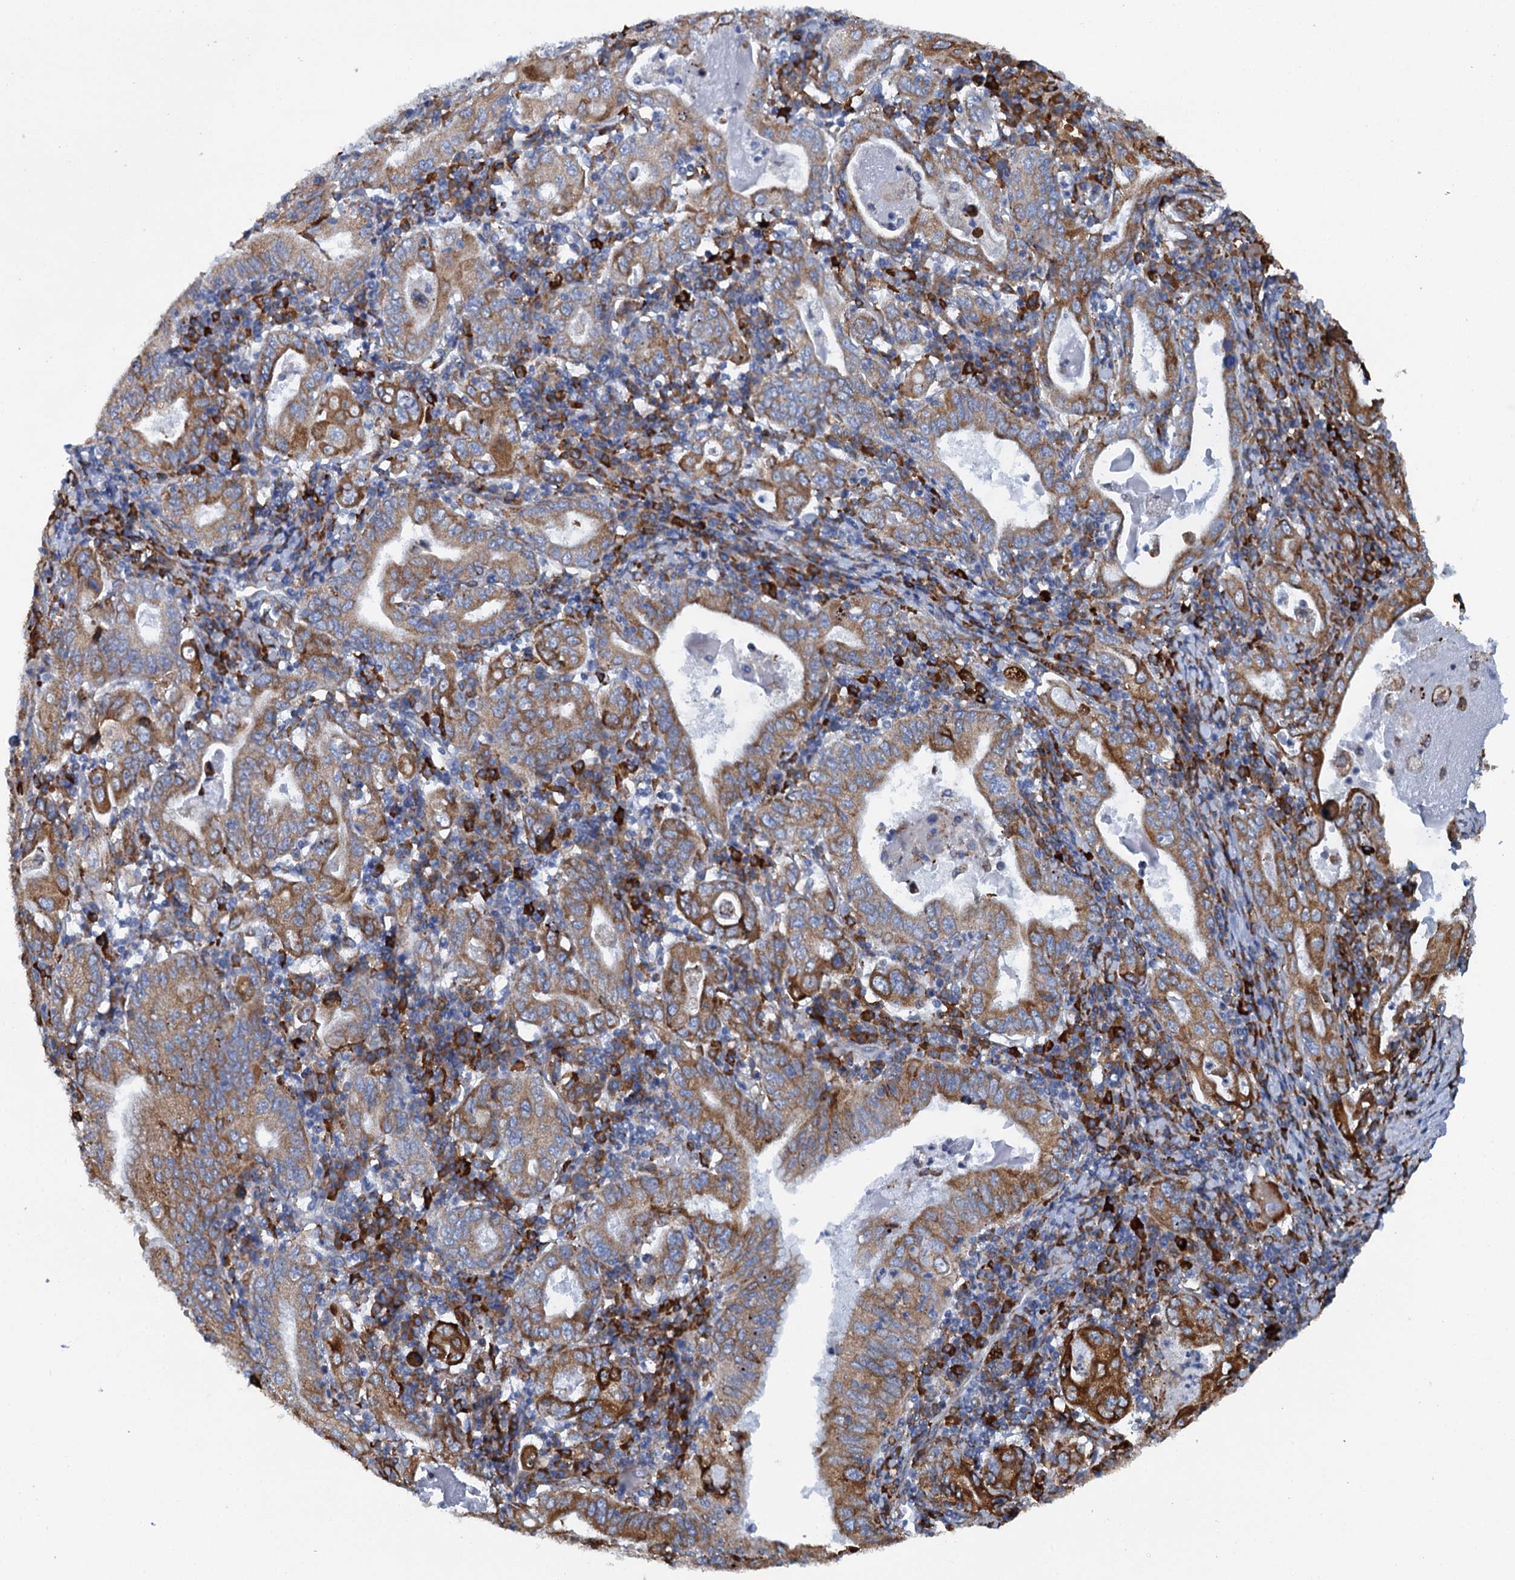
{"staining": {"intensity": "moderate", "quantity": ">75%", "location": "cytoplasmic/membranous"}, "tissue": "stomach cancer", "cell_type": "Tumor cells", "image_type": "cancer", "snomed": [{"axis": "morphology", "description": "Normal tissue, NOS"}, {"axis": "morphology", "description": "Adenocarcinoma, NOS"}, {"axis": "topography", "description": "Esophagus"}, {"axis": "topography", "description": "Stomach, upper"}, {"axis": "topography", "description": "Peripheral nerve tissue"}], "caption": "An immunohistochemistry (IHC) photomicrograph of tumor tissue is shown. Protein staining in brown labels moderate cytoplasmic/membranous positivity in stomach cancer (adenocarcinoma) within tumor cells.", "gene": "SHE", "patient": {"sex": "male", "age": 62}}